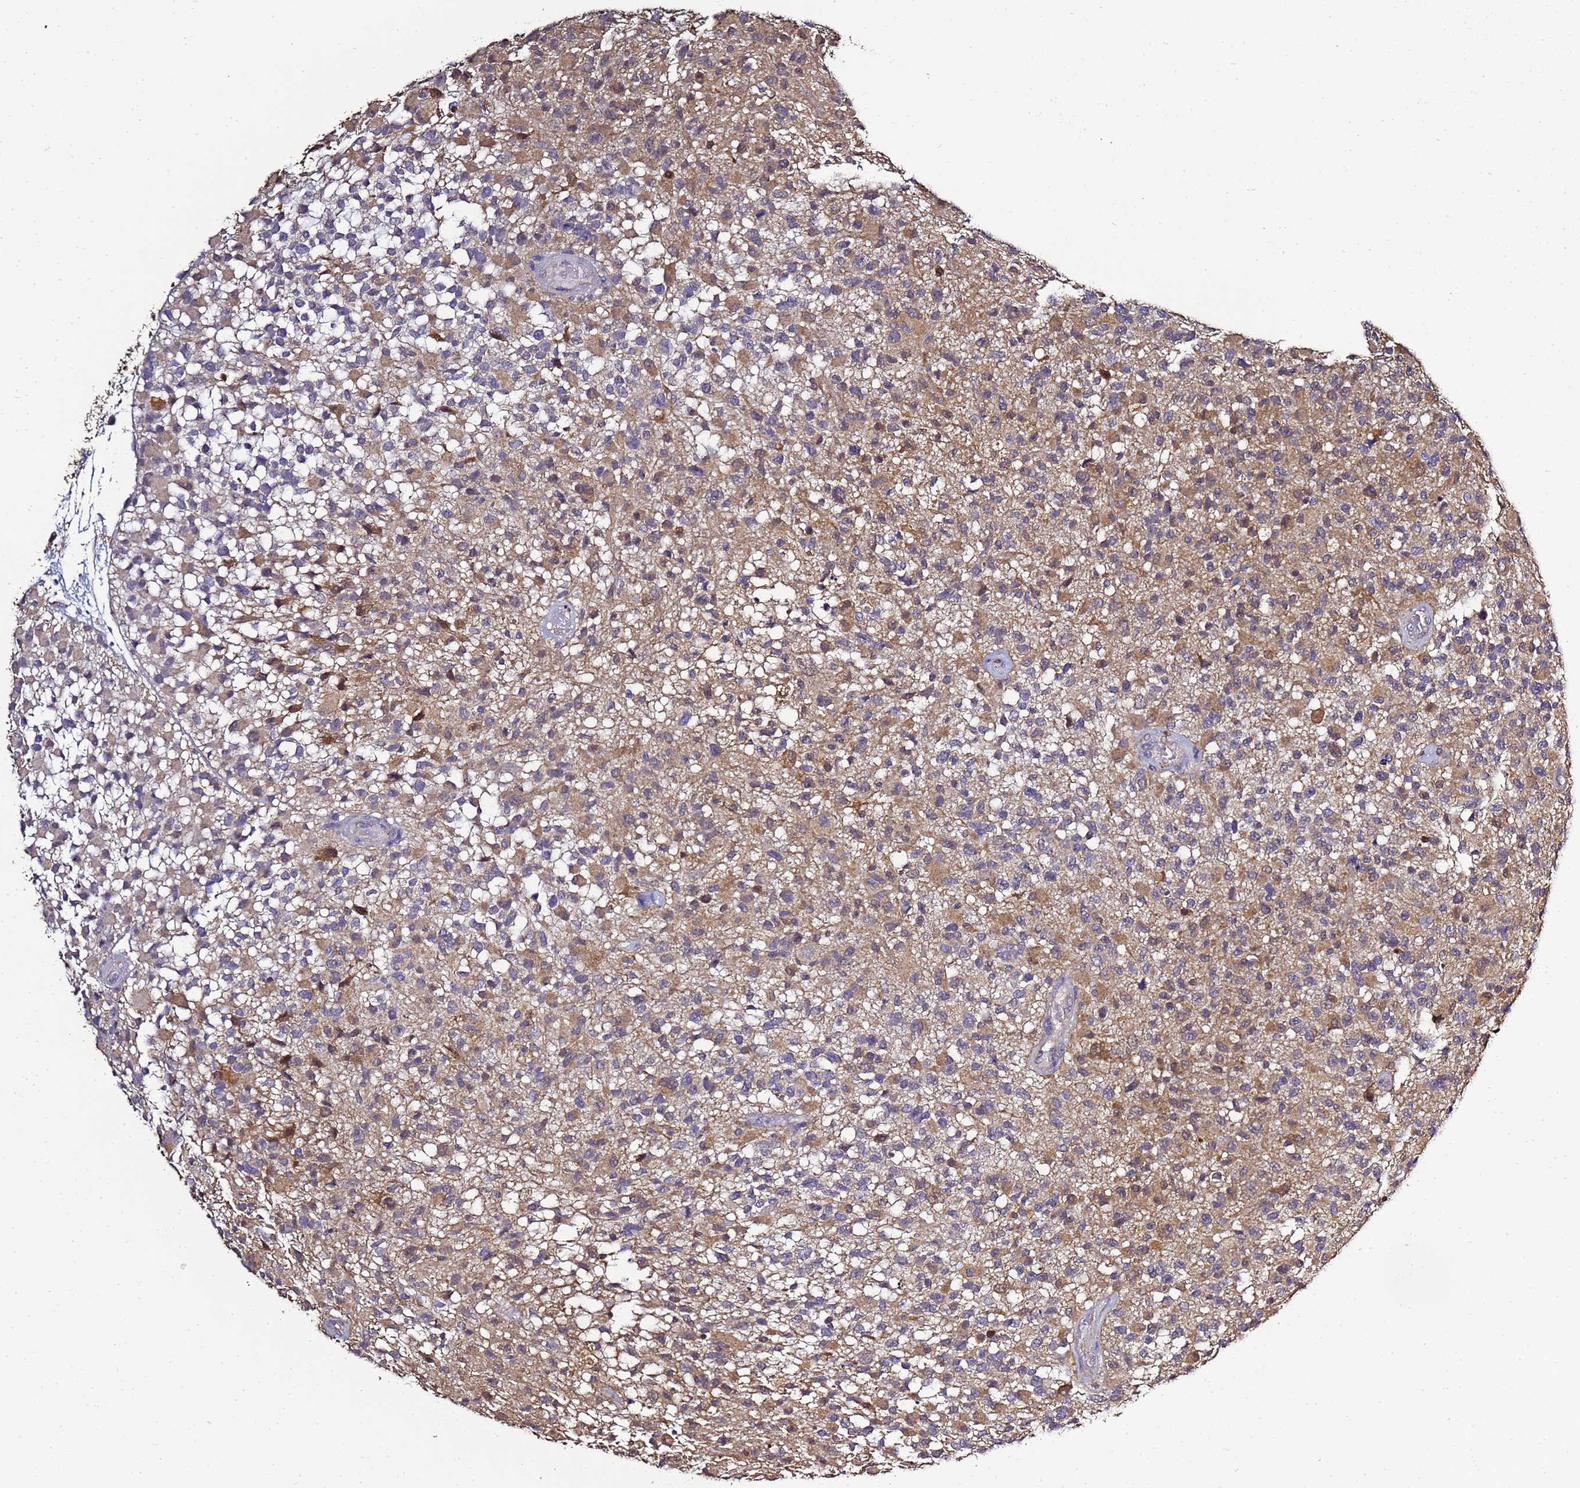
{"staining": {"intensity": "weak", "quantity": "25%-75%", "location": "cytoplasmic/membranous"}, "tissue": "glioma", "cell_type": "Tumor cells", "image_type": "cancer", "snomed": [{"axis": "morphology", "description": "Glioma, malignant, High grade"}, {"axis": "morphology", "description": "Glioblastoma, NOS"}, {"axis": "topography", "description": "Brain"}], "caption": "A histopathology image of malignant glioma (high-grade) stained for a protein exhibits weak cytoplasmic/membranous brown staining in tumor cells.", "gene": "ENOPH1", "patient": {"sex": "male", "age": 60}}